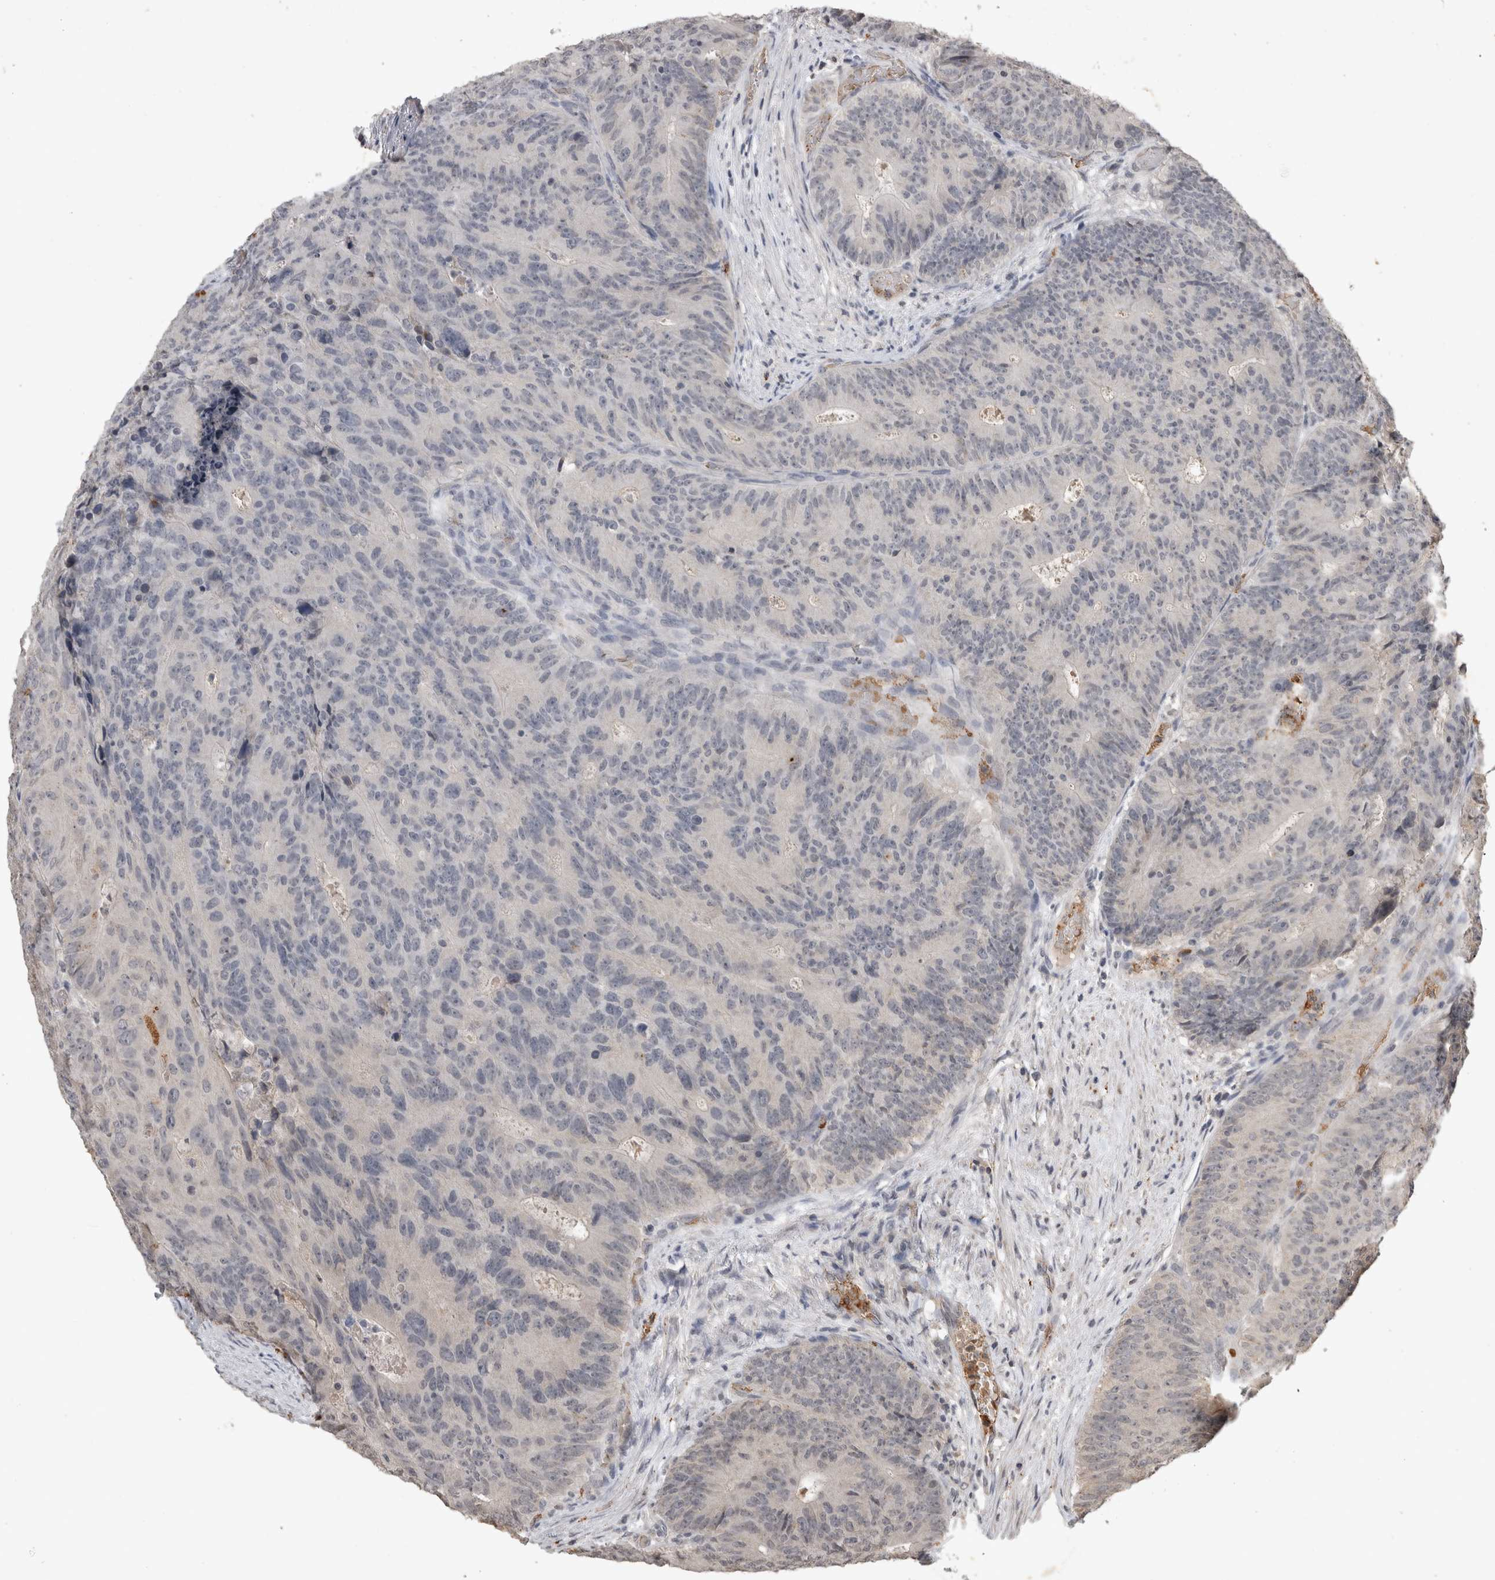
{"staining": {"intensity": "negative", "quantity": "none", "location": "none"}, "tissue": "colorectal cancer", "cell_type": "Tumor cells", "image_type": "cancer", "snomed": [{"axis": "morphology", "description": "Adenocarcinoma, NOS"}, {"axis": "topography", "description": "Colon"}], "caption": "Tumor cells show no significant expression in colorectal cancer. (DAB (3,3'-diaminobenzidine) IHC visualized using brightfield microscopy, high magnification).", "gene": "HRK", "patient": {"sex": "male", "age": 87}}